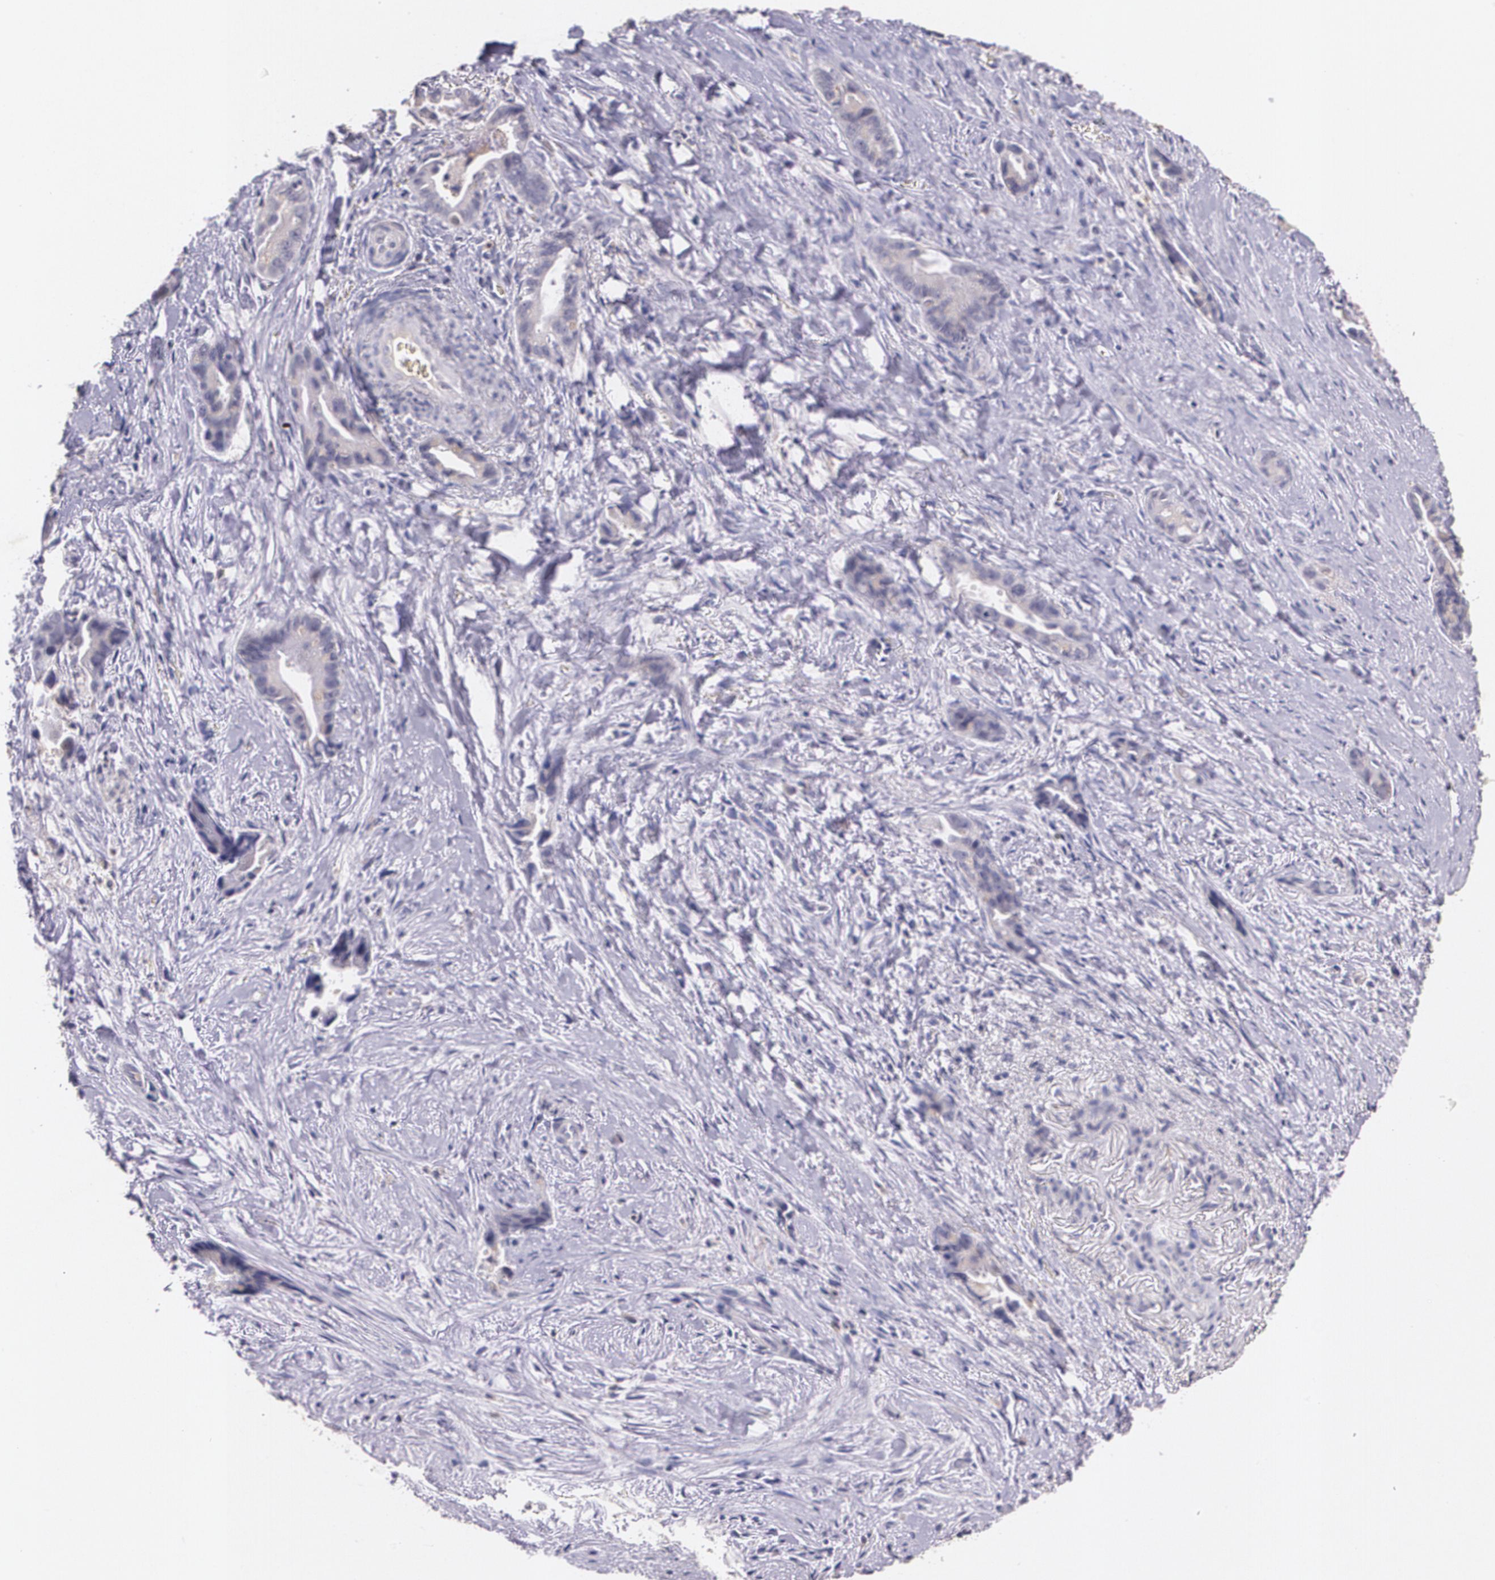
{"staining": {"intensity": "negative", "quantity": "none", "location": "none"}, "tissue": "liver cancer", "cell_type": "Tumor cells", "image_type": "cancer", "snomed": [{"axis": "morphology", "description": "Cholangiocarcinoma"}, {"axis": "topography", "description": "Liver"}], "caption": "IHC of liver cancer (cholangiocarcinoma) demonstrates no staining in tumor cells.", "gene": "TM4SF1", "patient": {"sex": "female", "age": 55}}